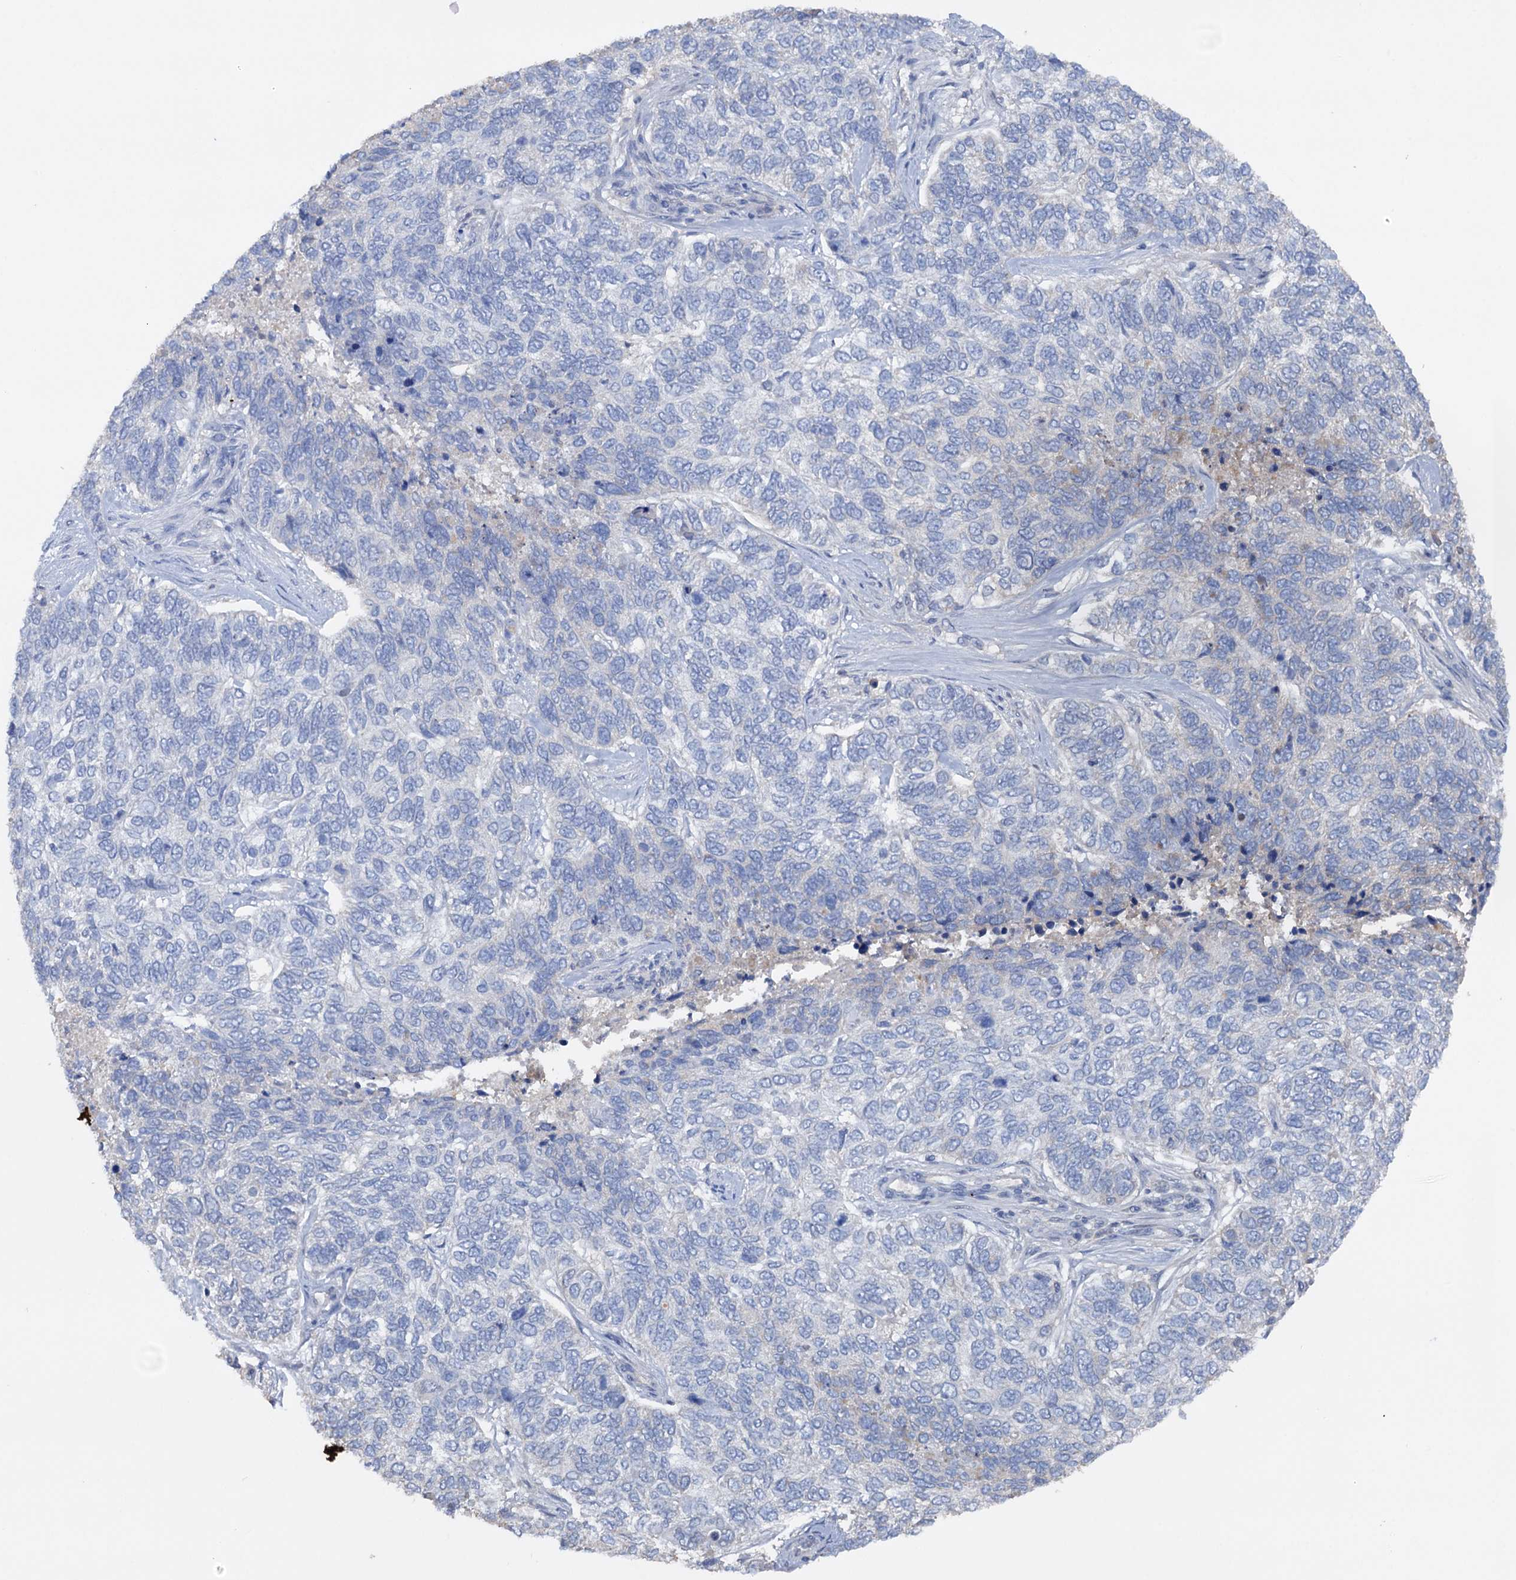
{"staining": {"intensity": "negative", "quantity": "none", "location": "none"}, "tissue": "skin cancer", "cell_type": "Tumor cells", "image_type": "cancer", "snomed": [{"axis": "morphology", "description": "Basal cell carcinoma"}, {"axis": "topography", "description": "Skin"}], "caption": "Tumor cells show no significant protein positivity in skin cancer (basal cell carcinoma). The staining is performed using DAB brown chromogen with nuclei counter-stained in using hematoxylin.", "gene": "ARL13A", "patient": {"sex": "female", "age": 65}}